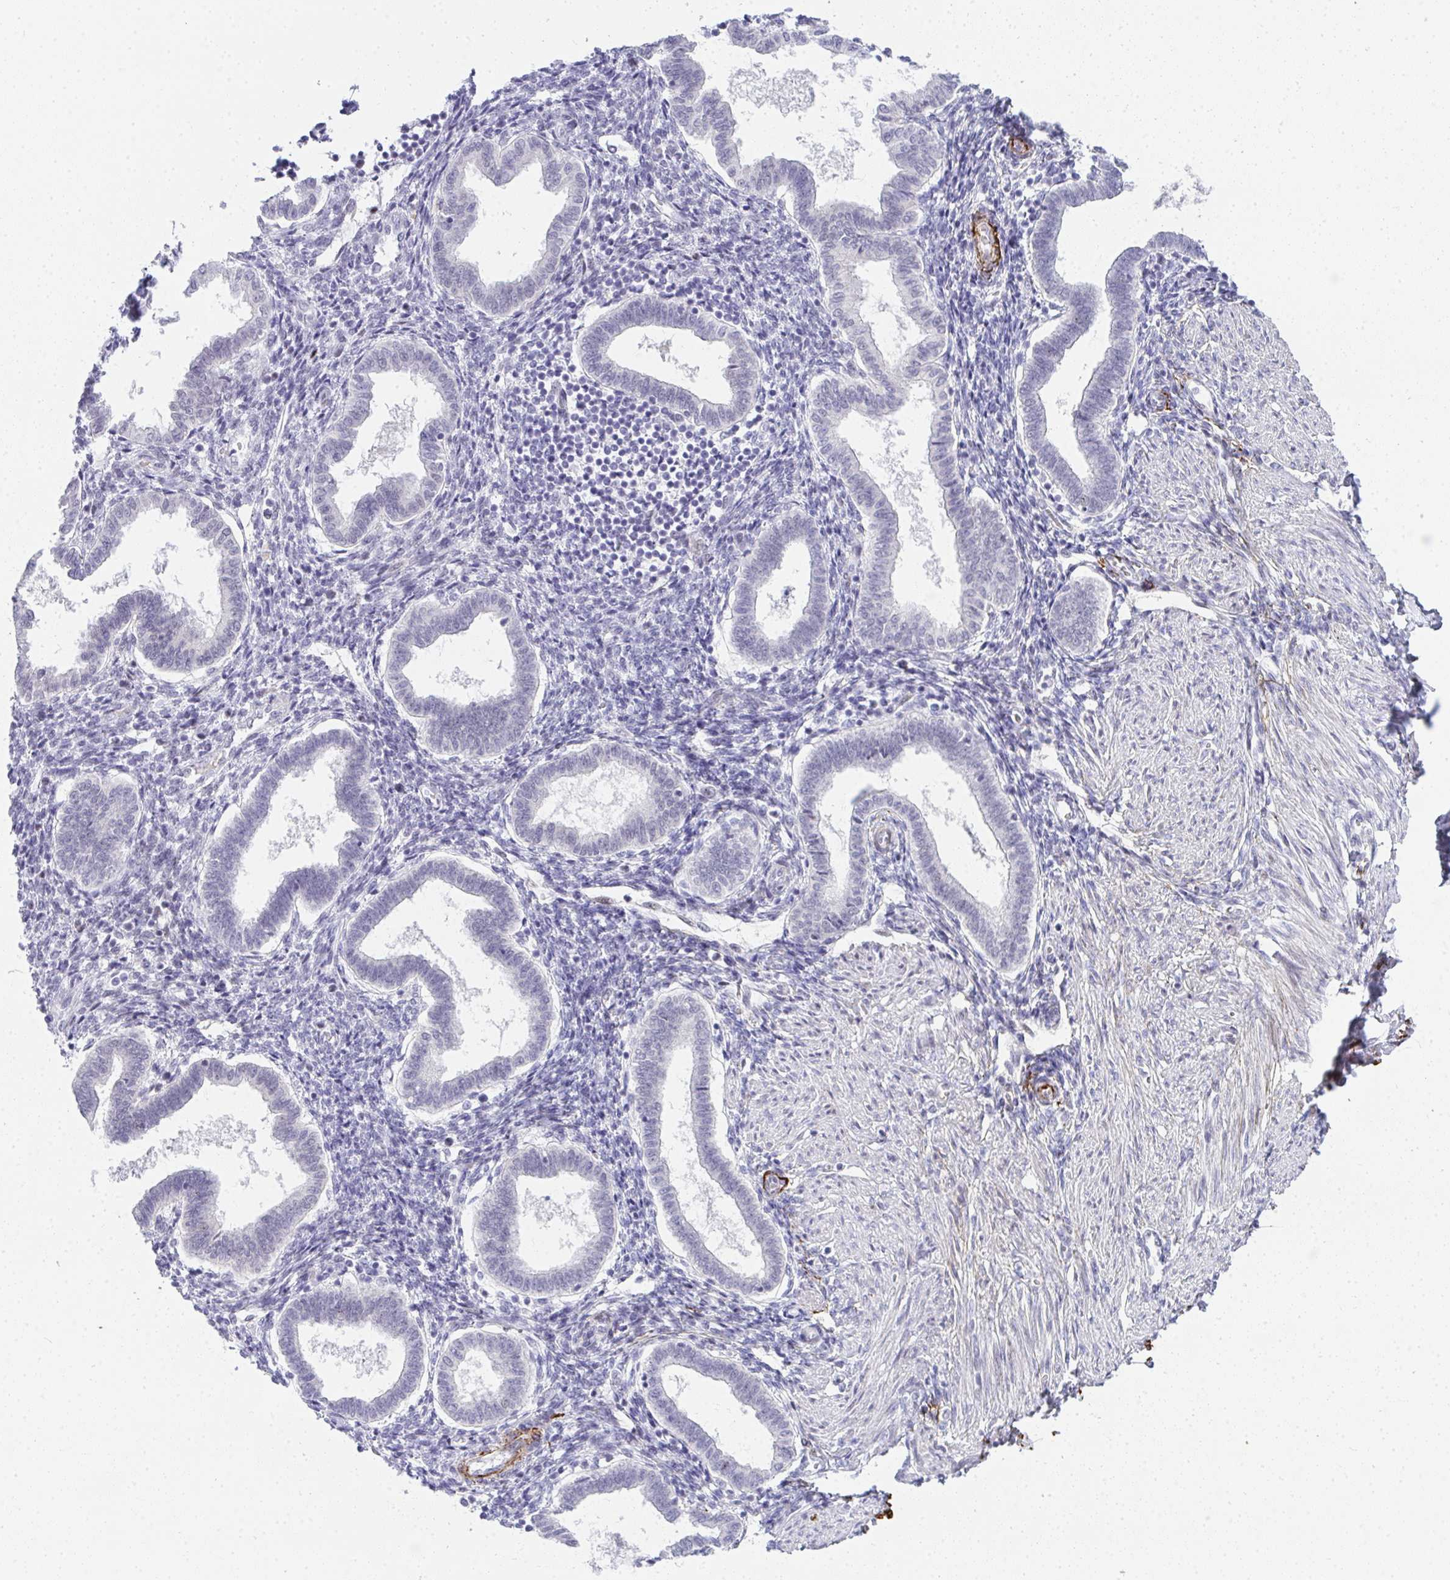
{"staining": {"intensity": "negative", "quantity": "none", "location": "none"}, "tissue": "endometrium", "cell_type": "Cells in endometrial stroma", "image_type": "normal", "snomed": [{"axis": "morphology", "description": "Normal tissue, NOS"}, {"axis": "topography", "description": "Endometrium"}], "caption": "High magnification brightfield microscopy of benign endometrium stained with DAB (brown) and counterstained with hematoxylin (blue): cells in endometrial stroma show no significant positivity. Brightfield microscopy of immunohistochemistry (IHC) stained with DAB (brown) and hematoxylin (blue), captured at high magnification.", "gene": "TNMD", "patient": {"sex": "female", "age": 24}}